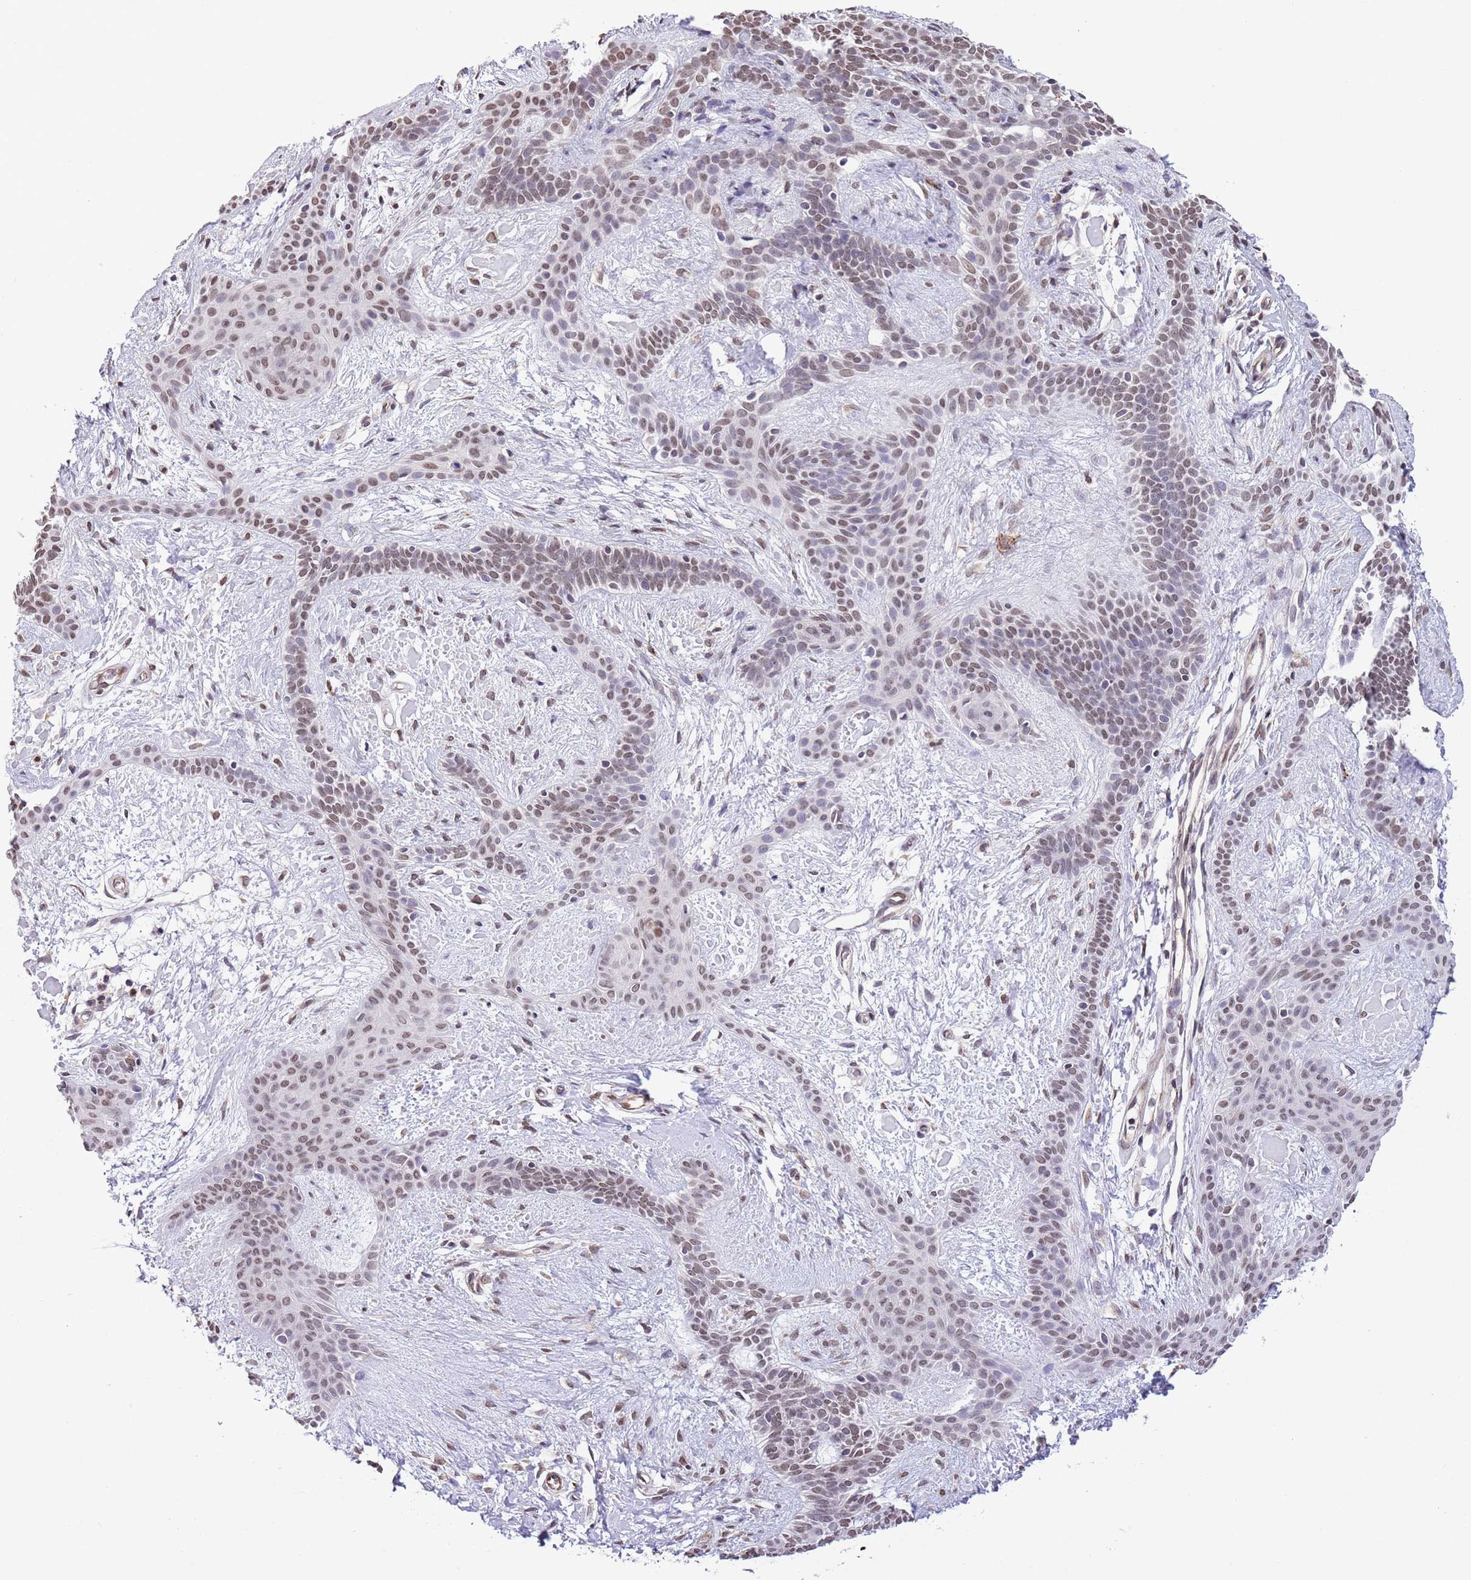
{"staining": {"intensity": "weak", "quantity": ">75%", "location": "nuclear"}, "tissue": "skin cancer", "cell_type": "Tumor cells", "image_type": "cancer", "snomed": [{"axis": "morphology", "description": "Basal cell carcinoma"}, {"axis": "topography", "description": "Skin"}], "caption": "Skin basal cell carcinoma stained with a brown dye shows weak nuclear positive staining in about >75% of tumor cells.", "gene": "NRIP1", "patient": {"sex": "male", "age": 78}}